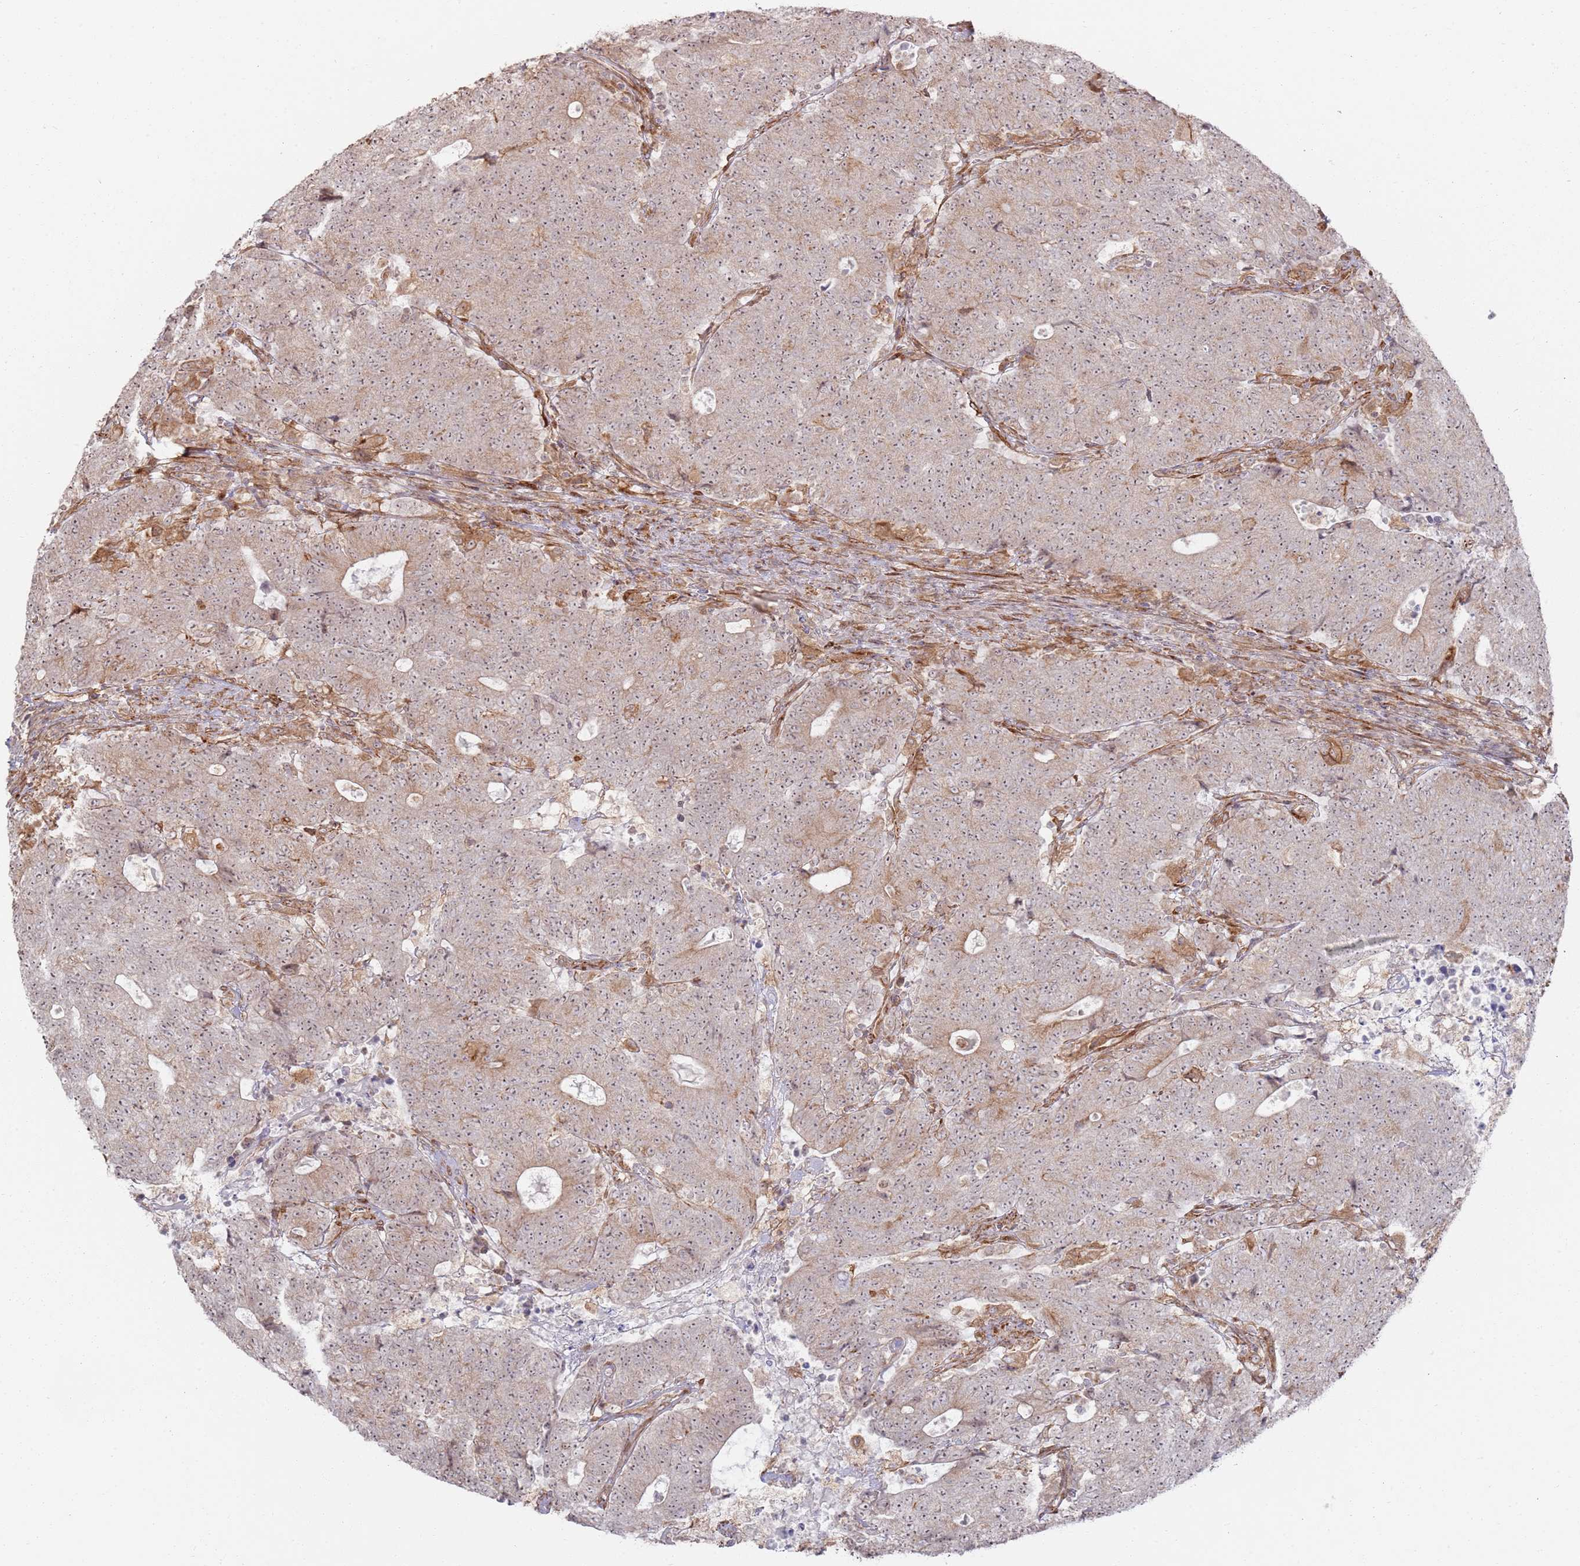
{"staining": {"intensity": "weak", "quantity": ">75%", "location": "cytoplasmic/membranous,nuclear"}, "tissue": "colorectal cancer", "cell_type": "Tumor cells", "image_type": "cancer", "snomed": [{"axis": "morphology", "description": "Adenocarcinoma, NOS"}, {"axis": "topography", "description": "Colon"}], "caption": "Immunohistochemical staining of human colorectal adenocarcinoma demonstrates low levels of weak cytoplasmic/membranous and nuclear protein expression in approximately >75% of tumor cells. Using DAB (brown) and hematoxylin (blue) stains, captured at high magnification using brightfield microscopy.", "gene": "PHF21A", "patient": {"sex": "female", "age": 75}}